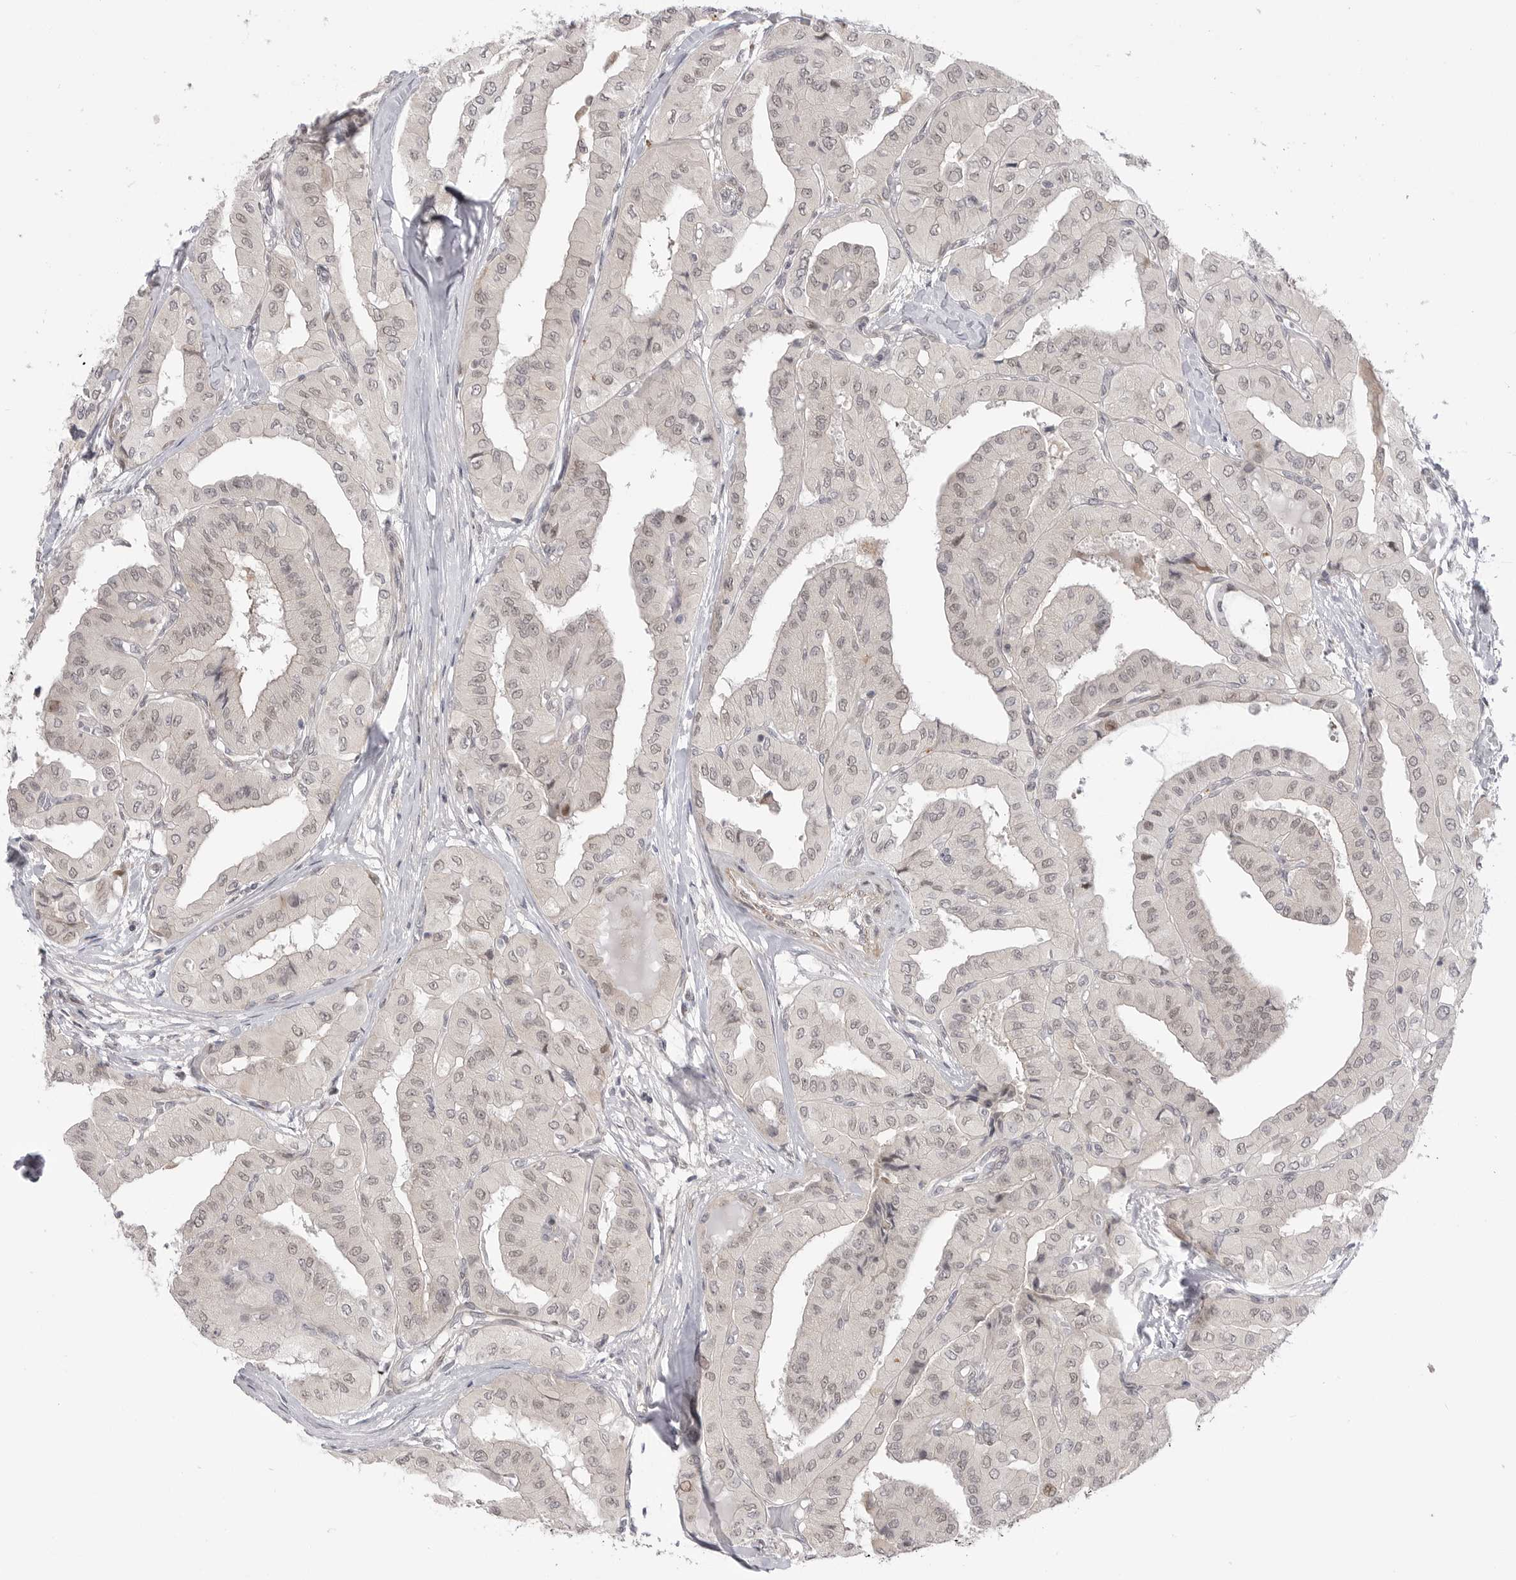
{"staining": {"intensity": "weak", "quantity": ">75%", "location": "nuclear"}, "tissue": "thyroid cancer", "cell_type": "Tumor cells", "image_type": "cancer", "snomed": [{"axis": "morphology", "description": "Papillary adenocarcinoma, NOS"}, {"axis": "topography", "description": "Thyroid gland"}], "caption": "A brown stain labels weak nuclear expression of a protein in thyroid cancer (papillary adenocarcinoma) tumor cells.", "gene": "GGT6", "patient": {"sex": "female", "age": 59}}